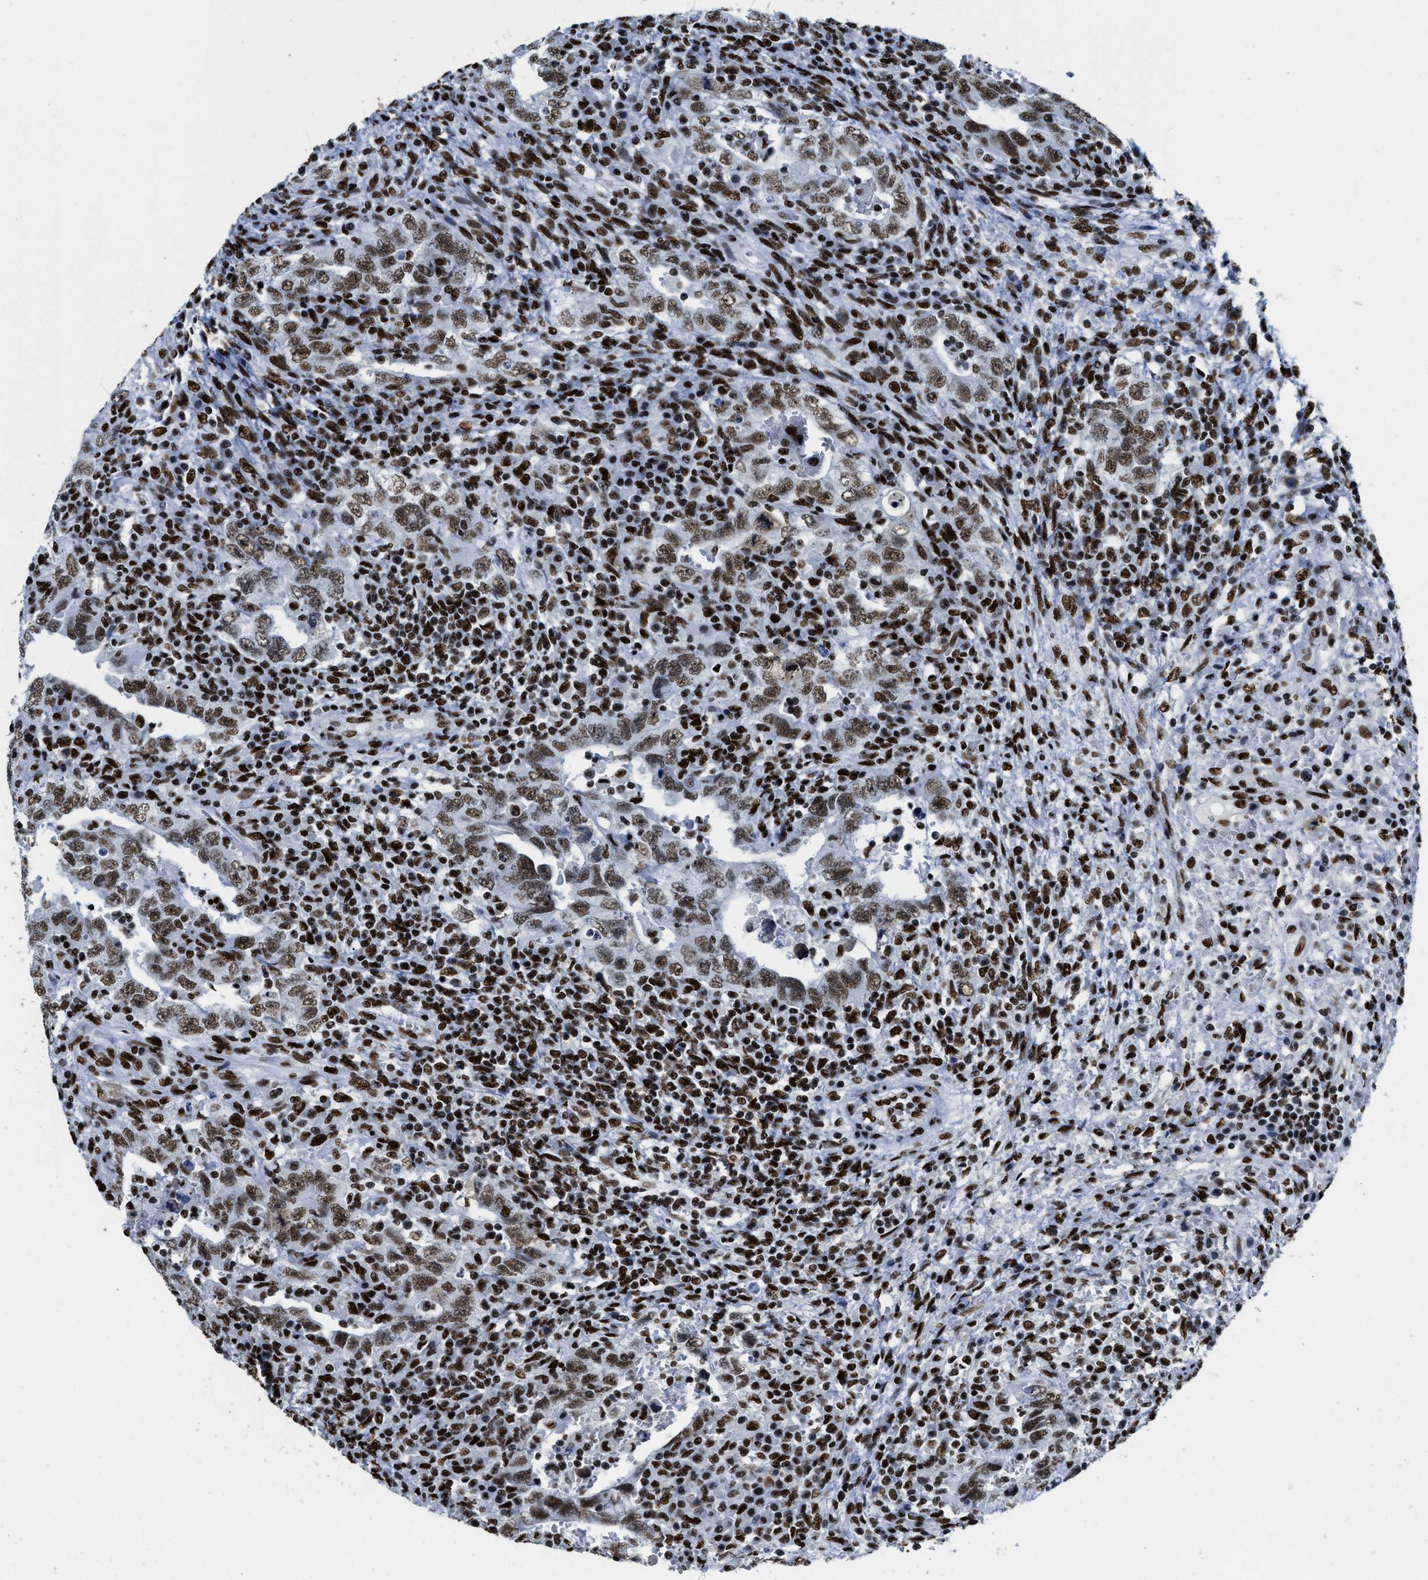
{"staining": {"intensity": "moderate", "quantity": ">75%", "location": "nuclear"}, "tissue": "testis cancer", "cell_type": "Tumor cells", "image_type": "cancer", "snomed": [{"axis": "morphology", "description": "Carcinoma, Embryonal, NOS"}, {"axis": "topography", "description": "Testis"}], "caption": "This histopathology image demonstrates immunohistochemistry staining of human testis cancer, with medium moderate nuclear staining in about >75% of tumor cells.", "gene": "SMARCC2", "patient": {"sex": "male", "age": 26}}